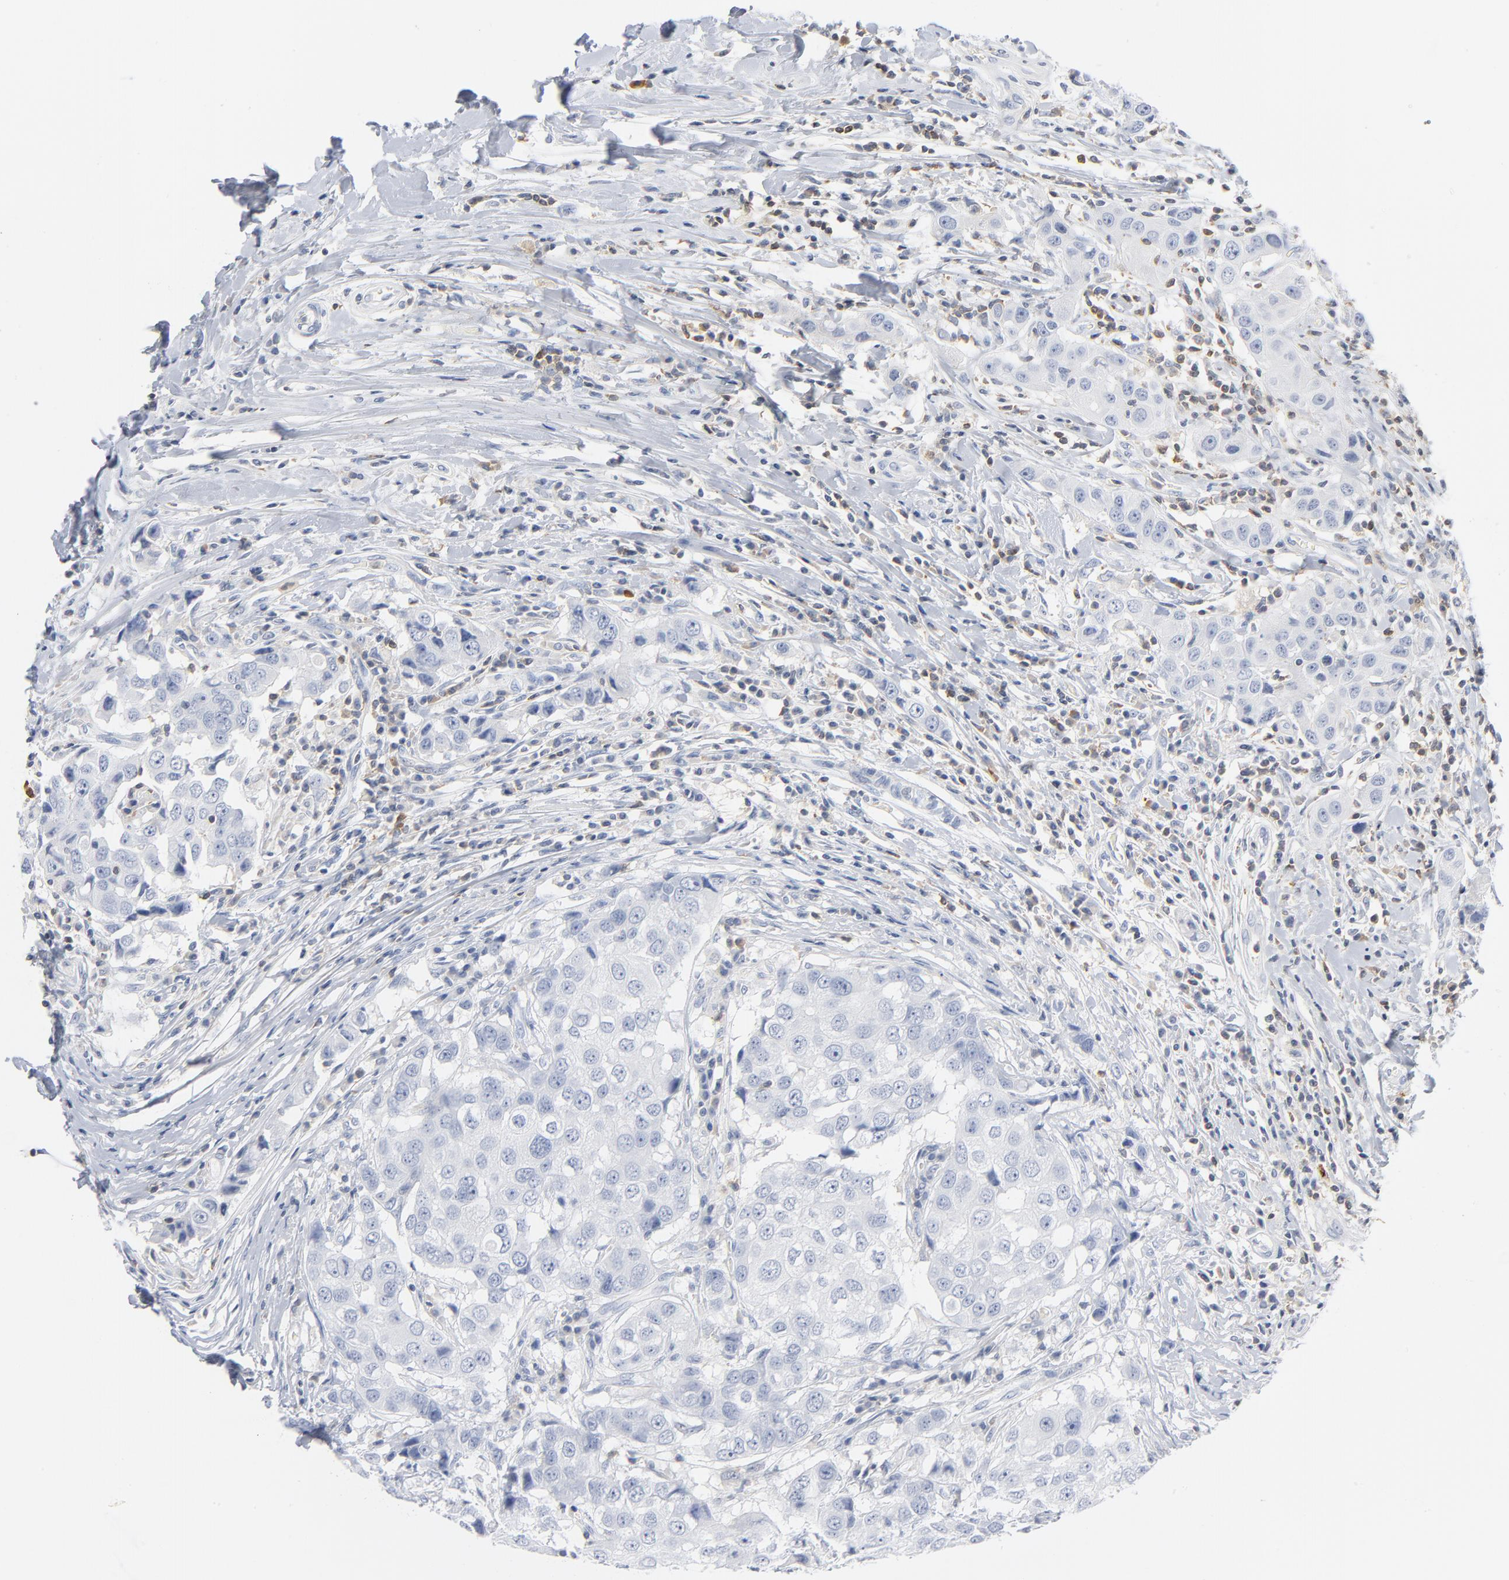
{"staining": {"intensity": "negative", "quantity": "none", "location": "none"}, "tissue": "breast cancer", "cell_type": "Tumor cells", "image_type": "cancer", "snomed": [{"axis": "morphology", "description": "Duct carcinoma"}, {"axis": "topography", "description": "Breast"}], "caption": "A high-resolution micrograph shows immunohistochemistry staining of breast cancer (invasive ductal carcinoma), which reveals no significant expression in tumor cells.", "gene": "PTK2B", "patient": {"sex": "female", "age": 27}}